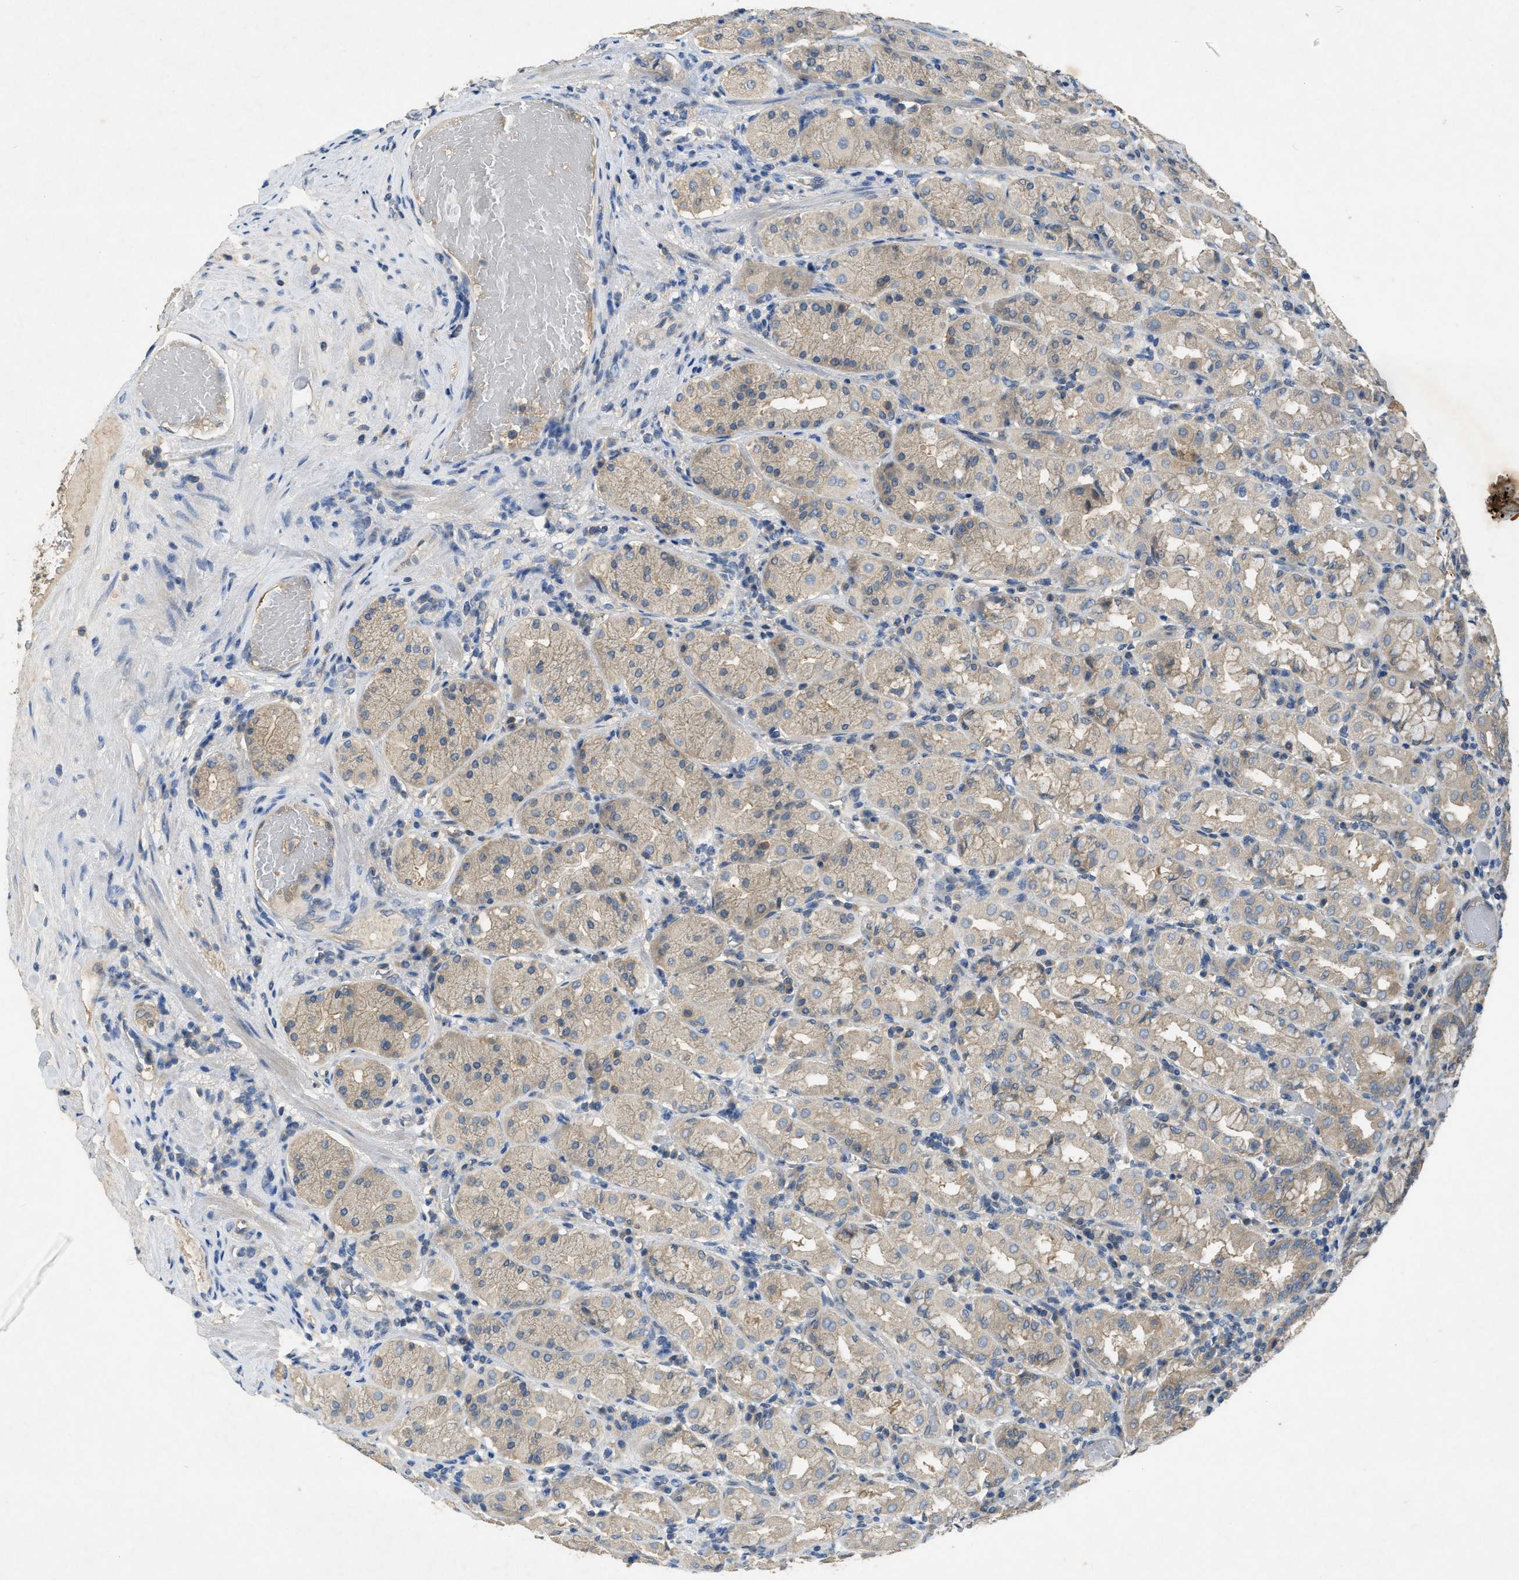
{"staining": {"intensity": "moderate", "quantity": "25%-75%", "location": "cytoplasmic/membranous"}, "tissue": "stomach", "cell_type": "Glandular cells", "image_type": "normal", "snomed": [{"axis": "morphology", "description": "Normal tissue, NOS"}, {"axis": "topography", "description": "Stomach"}, {"axis": "topography", "description": "Stomach, lower"}], "caption": "Immunohistochemistry (IHC) (DAB) staining of normal human stomach reveals moderate cytoplasmic/membranous protein staining in approximately 25%-75% of glandular cells.", "gene": "PPP3CA", "patient": {"sex": "female", "age": 56}}